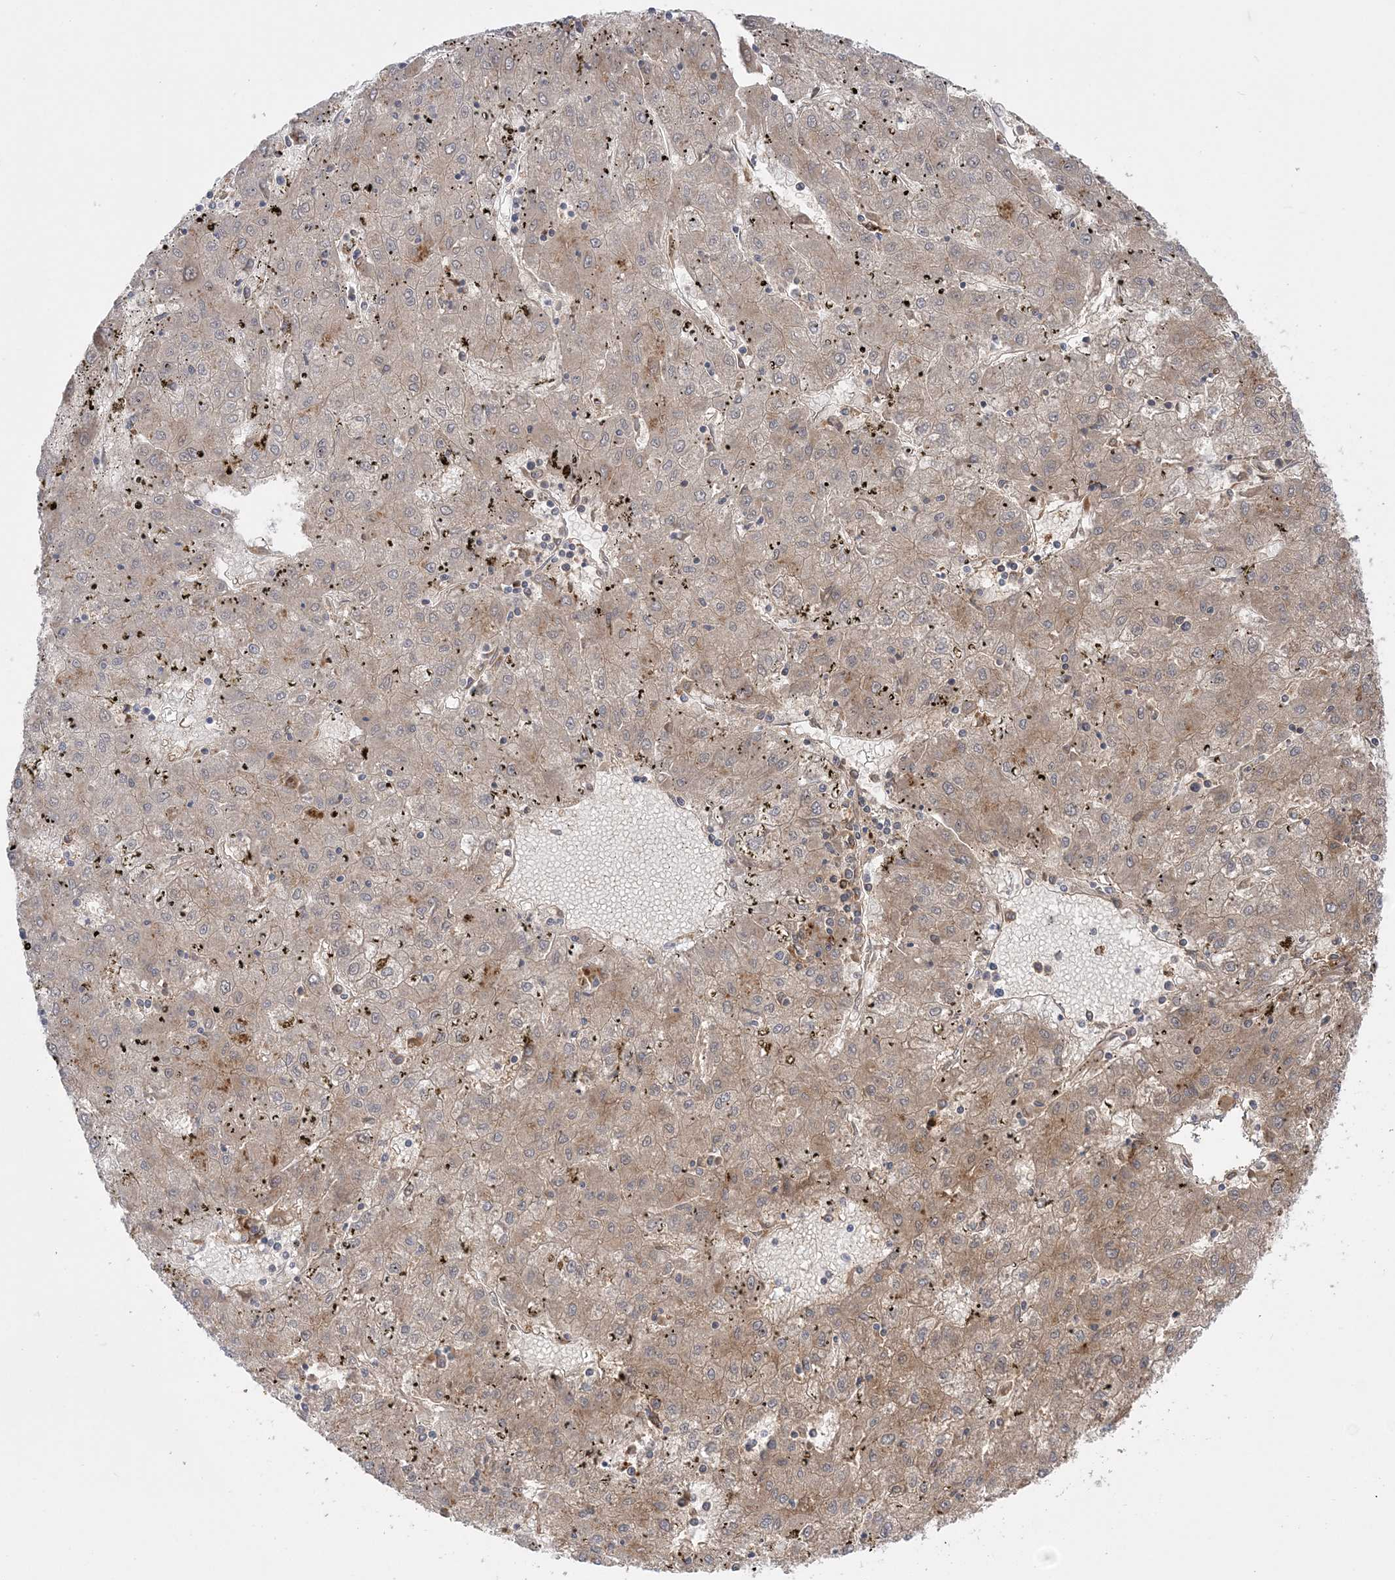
{"staining": {"intensity": "weak", "quantity": ">75%", "location": "cytoplasmic/membranous"}, "tissue": "liver cancer", "cell_type": "Tumor cells", "image_type": "cancer", "snomed": [{"axis": "morphology", "description": "Carcinoma, Hepatocellular, NOS"}, {"axis": "topography", "description": "Liver"}], "caption": "Hepatocellular carcinoma (liver) stained for a protein shows weak cytoplasmic/membranous positivity in tumor cells. (brown staining indicates protein expression, while blue staining denotes nuclei).", "gene": "HAAO", "patient": {"sex": "male", "age": 72}}